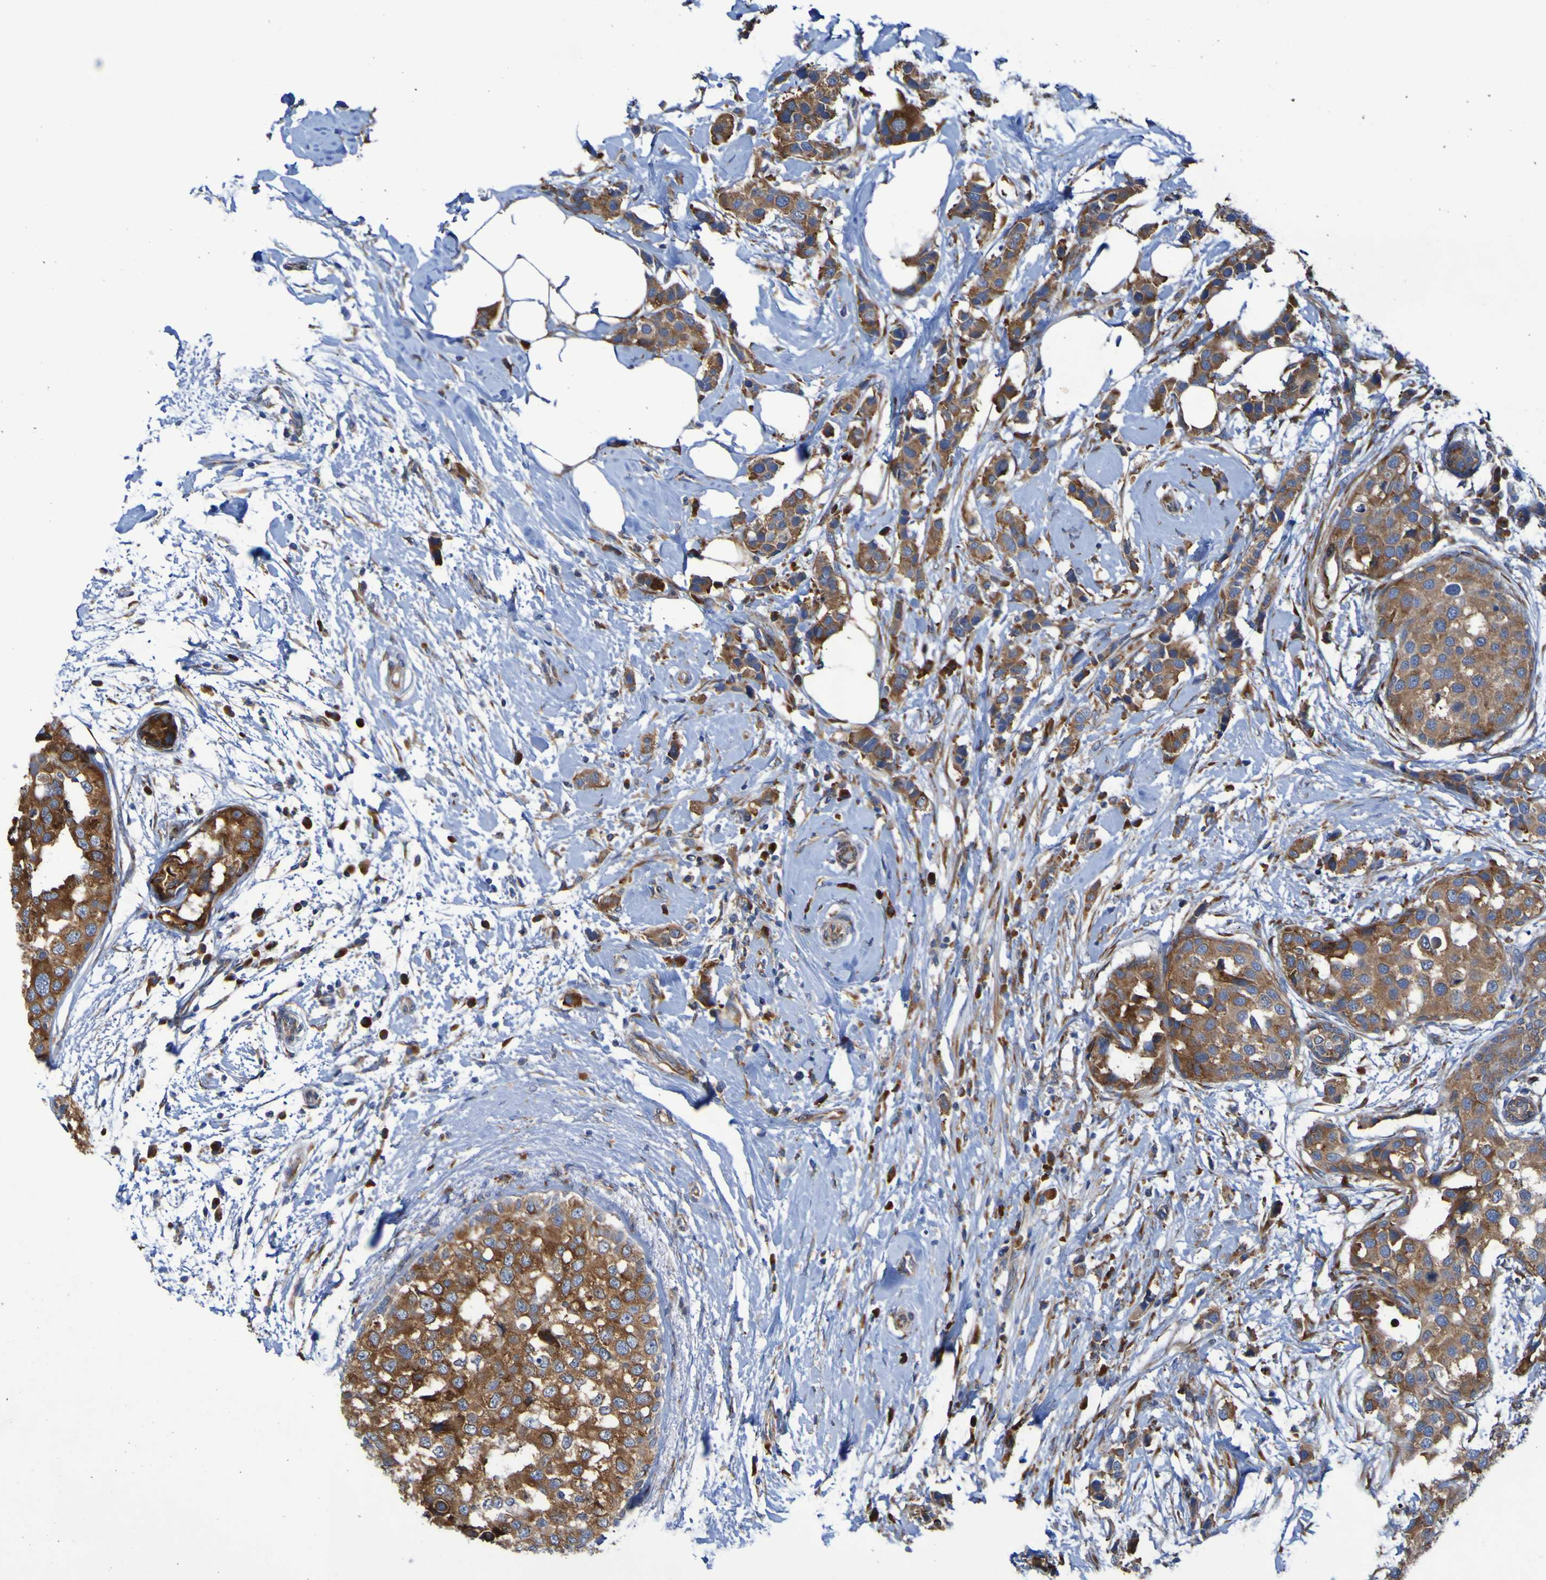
{"staining": {"intensity": "strong", "quantity": ">75%", "location": "cytoplasmic/membranous"}, "tissue": "breast cancer", "cell_type": "Tumor cells", "image_type": "cancer", "snomed": [{"axis": "morphology", "description": "Normal tissue, NOS"}, {"axis": "morphology", "description": "Duct carcinoma"}, {"axis": "topography", "description": "Breast"}], "caption": "DAB immunohistochemical staining of breast cancer reveals strong cytoplasmic/membranous protein expression in about >75% of tumor cells.", "gene": "FKBP3", "patient": {"sex": "female", "age": 50}}